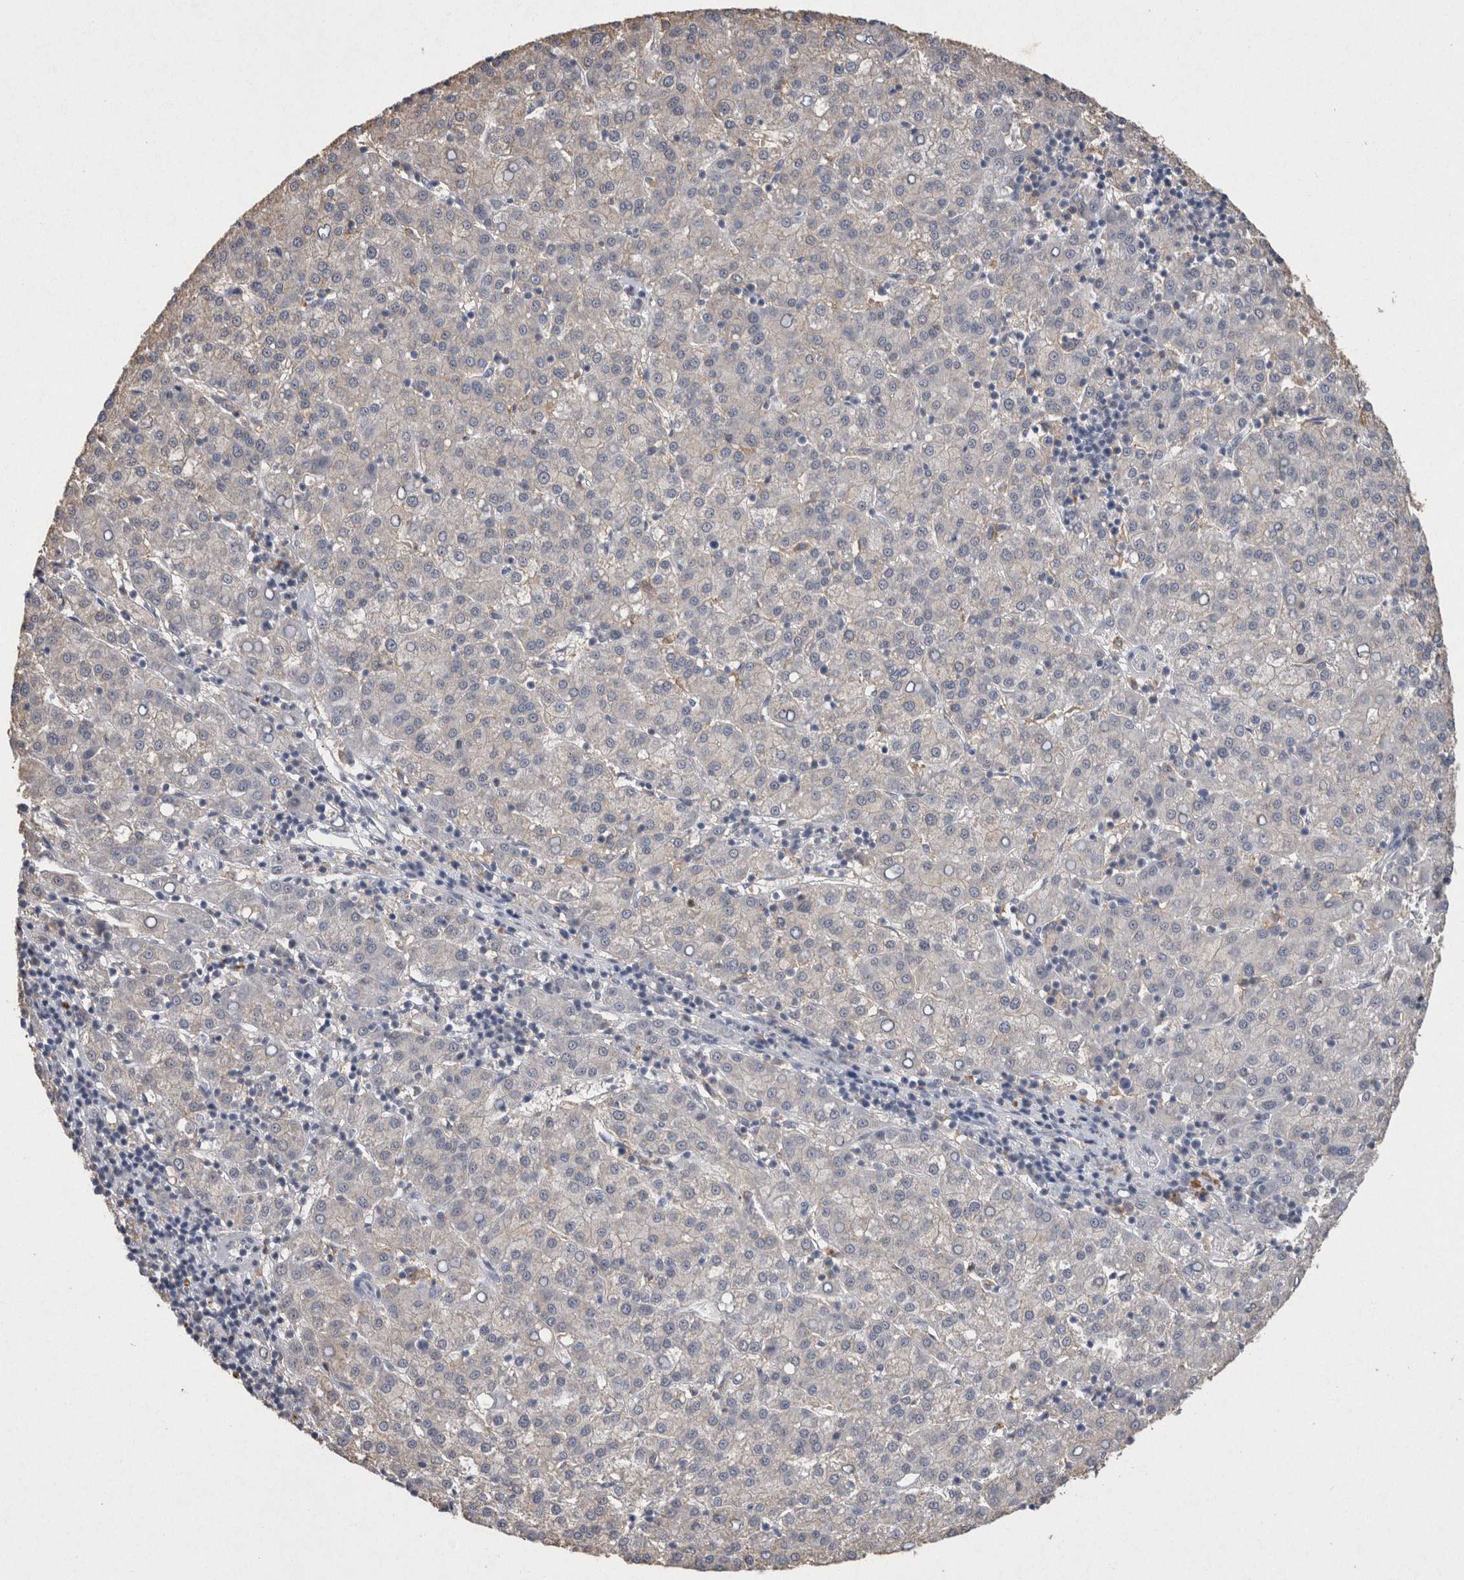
{"staining": {"intensity": "negative", "quantity": "none", "location": "none"}, "tissue": "liver cancer", "cell_type": "Tumor cells", "image_type": "cancer", "snomed": [{"axis": "morphology", "description": "Carcinoma, Hepatocellular, NOS"}, {"axis": "topography", "description": "Liver"}], "caption": "IHC of liver cancer (hepatocellular carcinoma) displays no staining in tumor cells. Nuclei are stained in blue.", "gene": "CNTFR", "patient": {"sex": "female", "age": 58}}